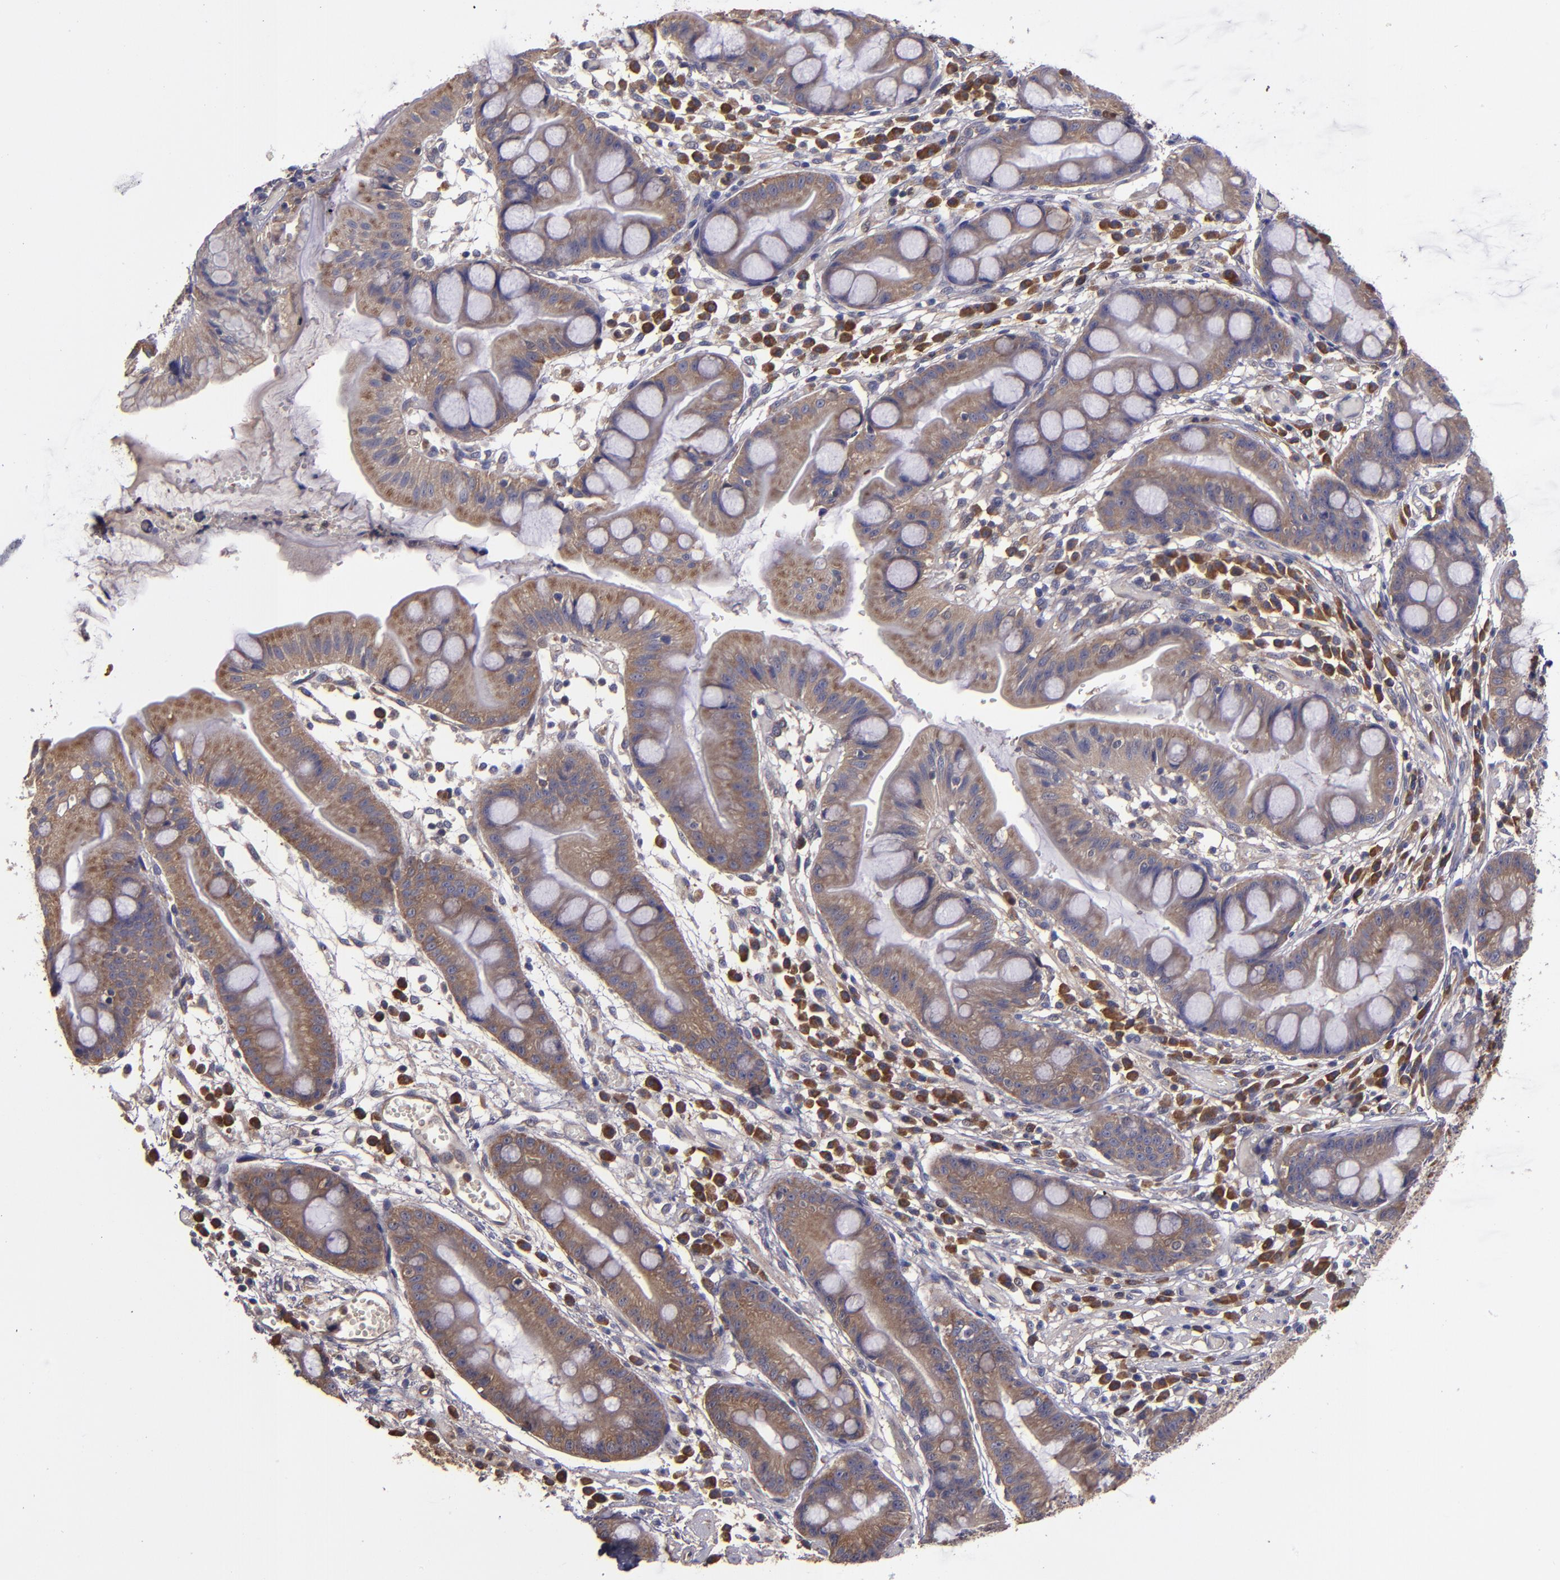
{"staining": {"intensity": "moderate", "quantity": ">75%", "location": "cytoplasmic/membranous"}, "tissue": "stomach", "cell_type": "Glandular cells", "image_type": "normal", "snomed": [{"axis": "morphology", "description": "Normal tissue, NOS"}, {"axis": "morphology", "description": "Inflammation, NOS"}, {"axis": "topography", "description": "Stomach, lower"}], "caption": "Immunohistochemical staining of unremarkable stomach displays moderate cytoplasmic/membranous protein expression in approximately >75% of glandular cells. (Brightfield microscopy of DAB IHC at high magnification).", "gene": "CARS1", "patient": {"sex": "male", "age": 59}}